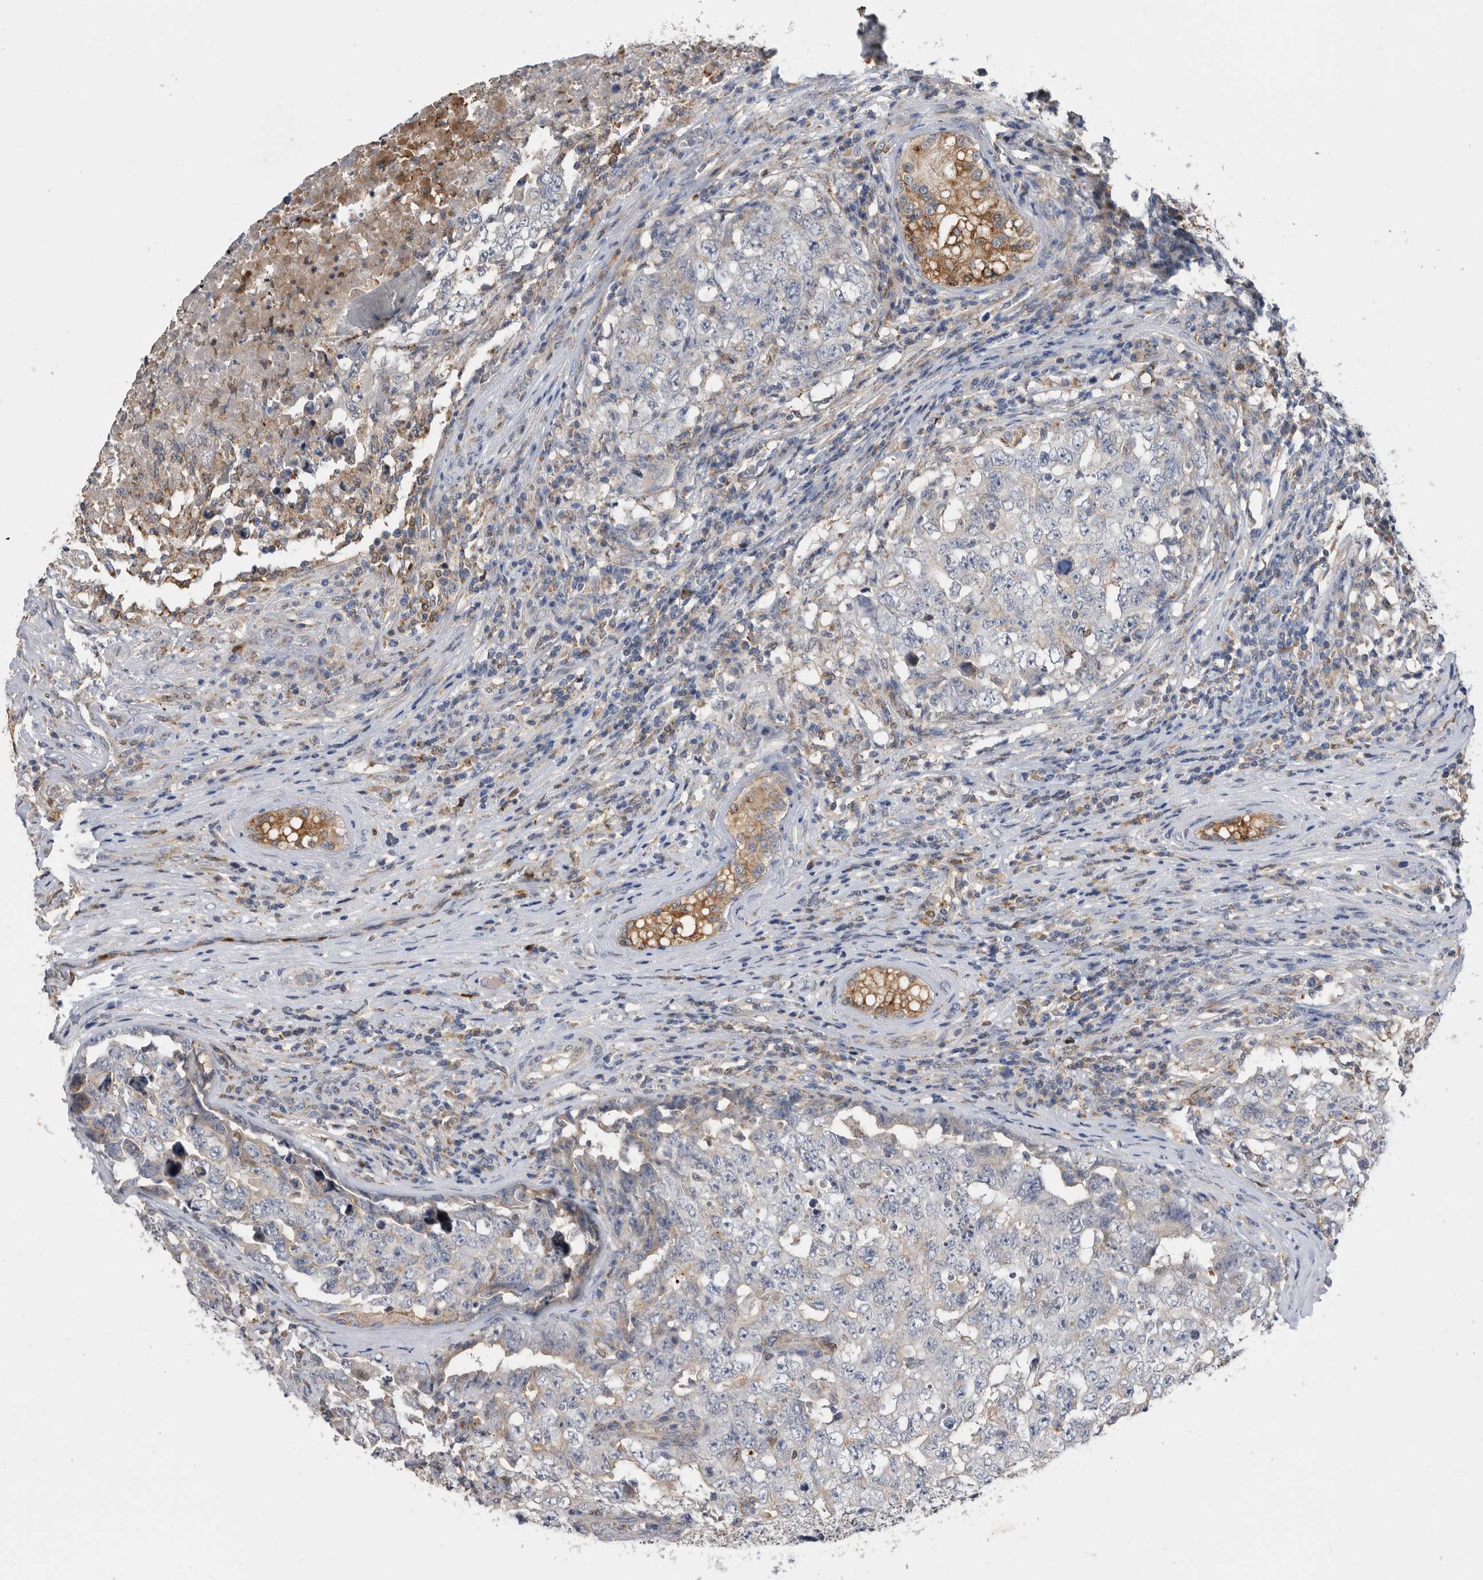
{"staining": {"intensity": "weak", "quantity": "<25%", "location": "cytoplasmic/membranous"}, "tissue": "testis cancer", "cell_type": "Tumor cells", "image_type": "cancer", "snomed": [{"axis": "morphology", "description": "Carcinoma, Embryonal, NOS"}, {"axis": "topography", "description": "Testis"}], "caption": "Tumor cells are negative for brown protein staining in testis embryonal carcinoma.", "gene": "CRISPLD2", "patient": {"sex": "male", "age": 26}}